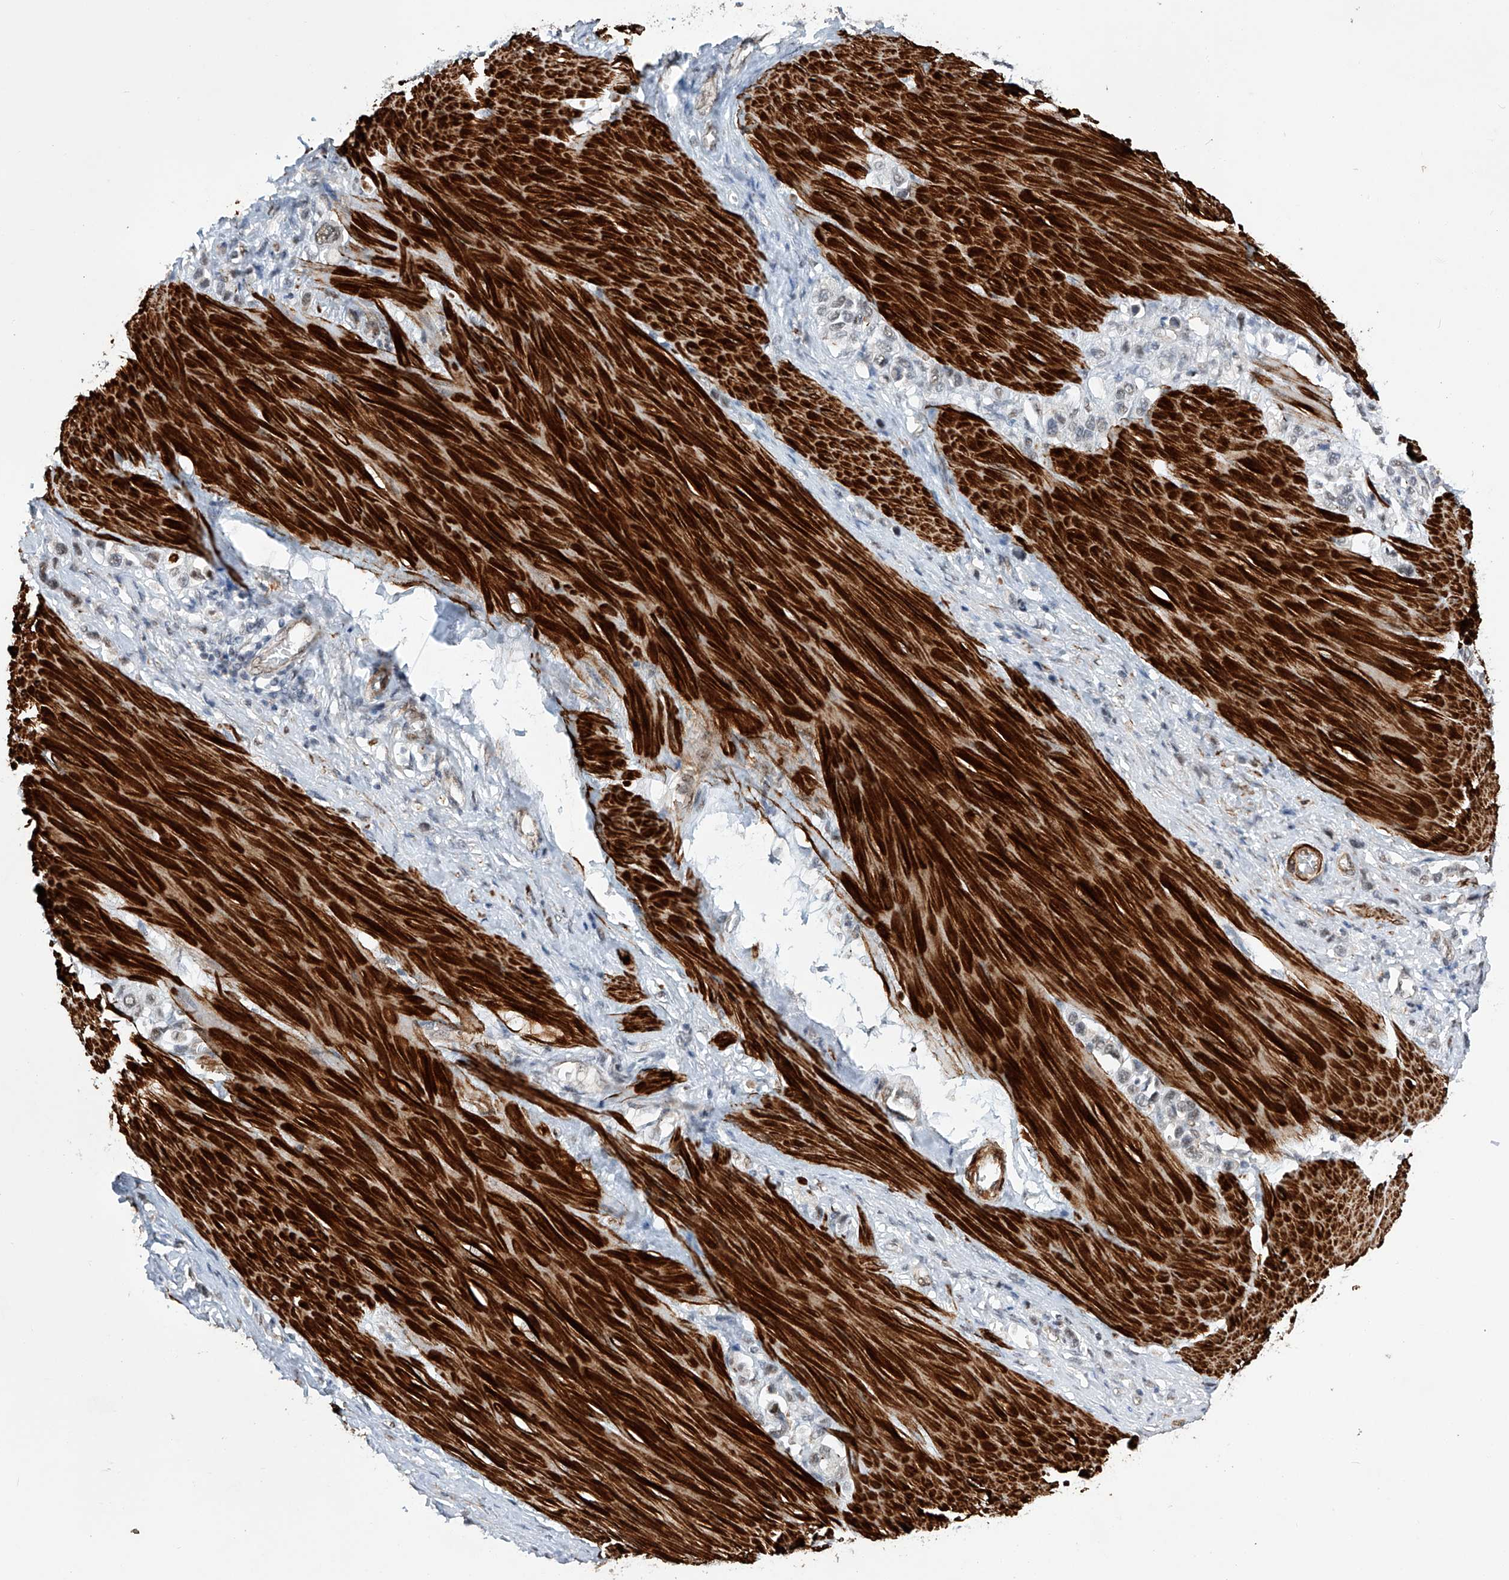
{"staining": {"intensity": "weak", "quantity": "25%-75%", "location": "nuclear"}, "tissue": "stomach cancer", "cell_type": "Tumor cells", "image_type": "cancer", "snomed": [{"axis": "morphology", "description": "Adenocarcinoma, NOS"}, {"axis": "topography", "description": "Stomach"}], "caption": "Tumor cells exhibit low levels of weak nuclear expression in approximately 25%-75% of cells in human stomach cancer (adenocarcinoma).", "gene": "NFATC4", "patient": {"sex": "female", "age": 65}}